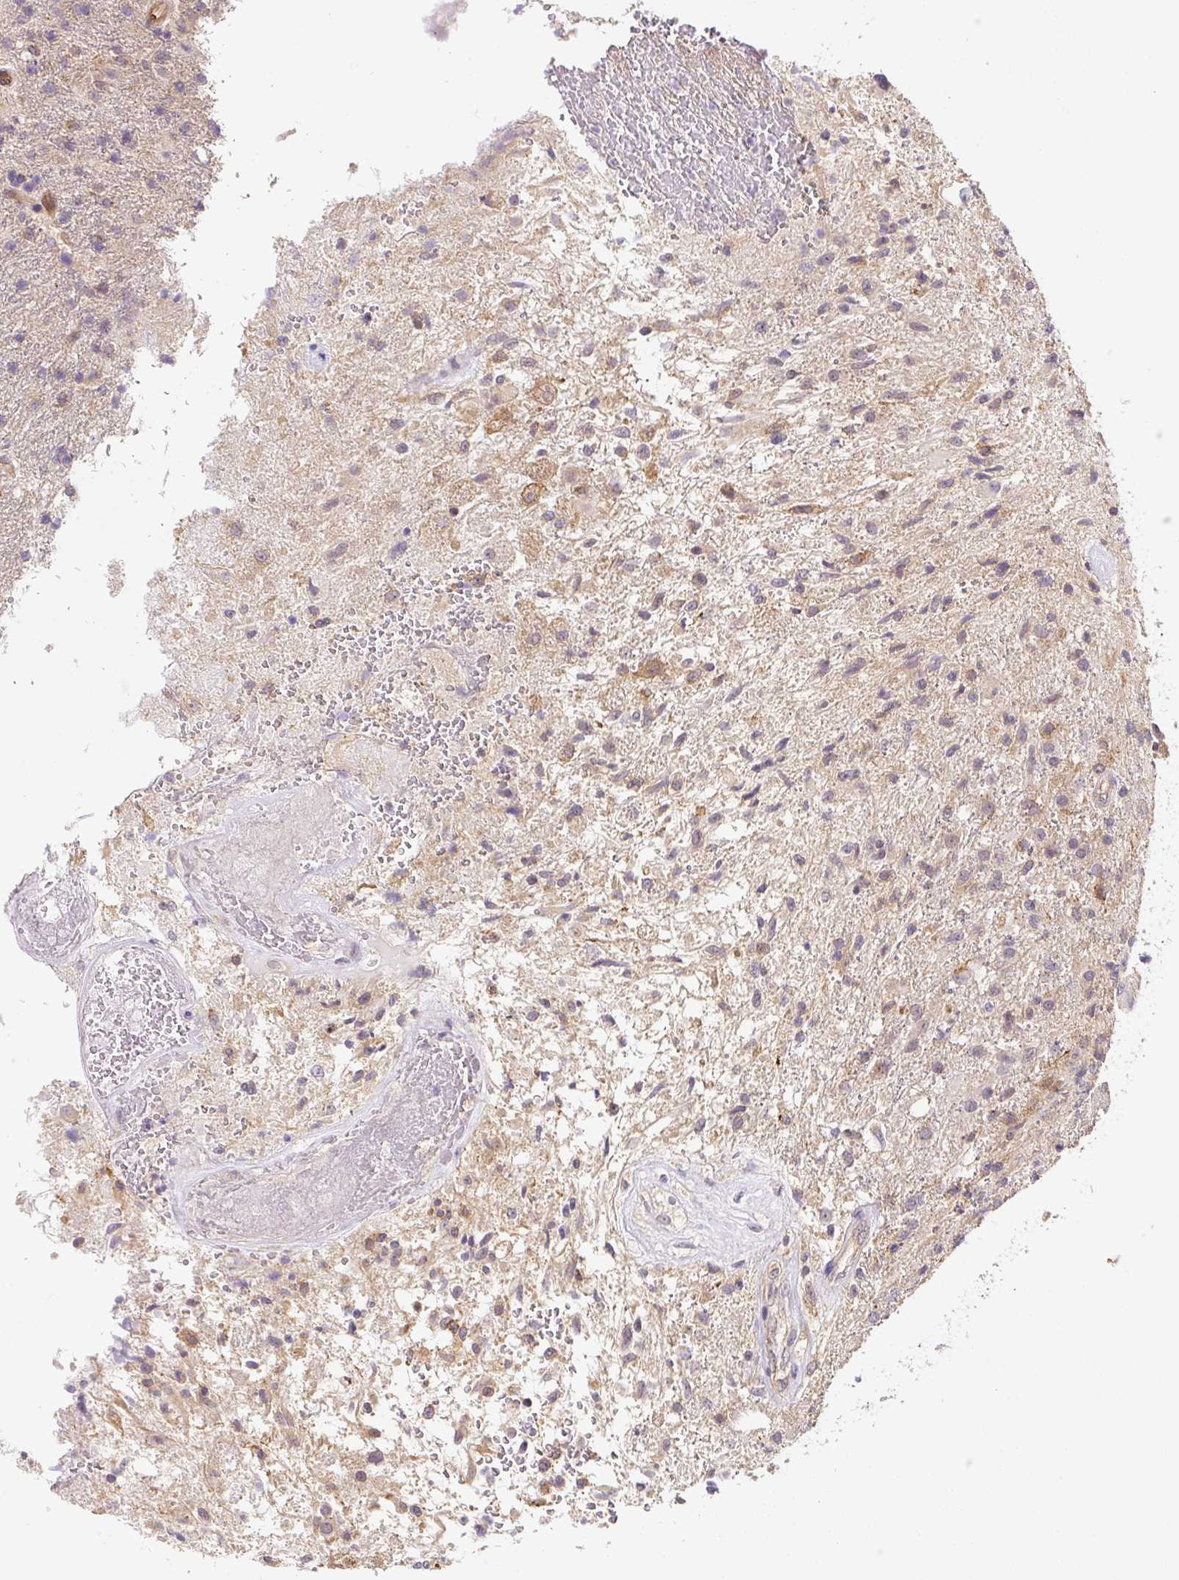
{"staining": {"intensity": "moderate", "quantity": "<25%", "location": "cytoplasmic/membranous"}, "tissue": "glioma", "cell_type": "Tumor cells", "image_type": "cancer", "snomed": [{"axis": "morphology", "description": "Glioma, malignant, High grade"}, {"axis": "topography", "description": "Brain"}], "caption": "IHC image of glioma stained for a protein (brown), which reveals low levels of moderate cytoplasmic/membranous expression in about <25% of tumor cells.", "gene": "PLA2G4A", "patient": {"sex": "male", "age": 56}}